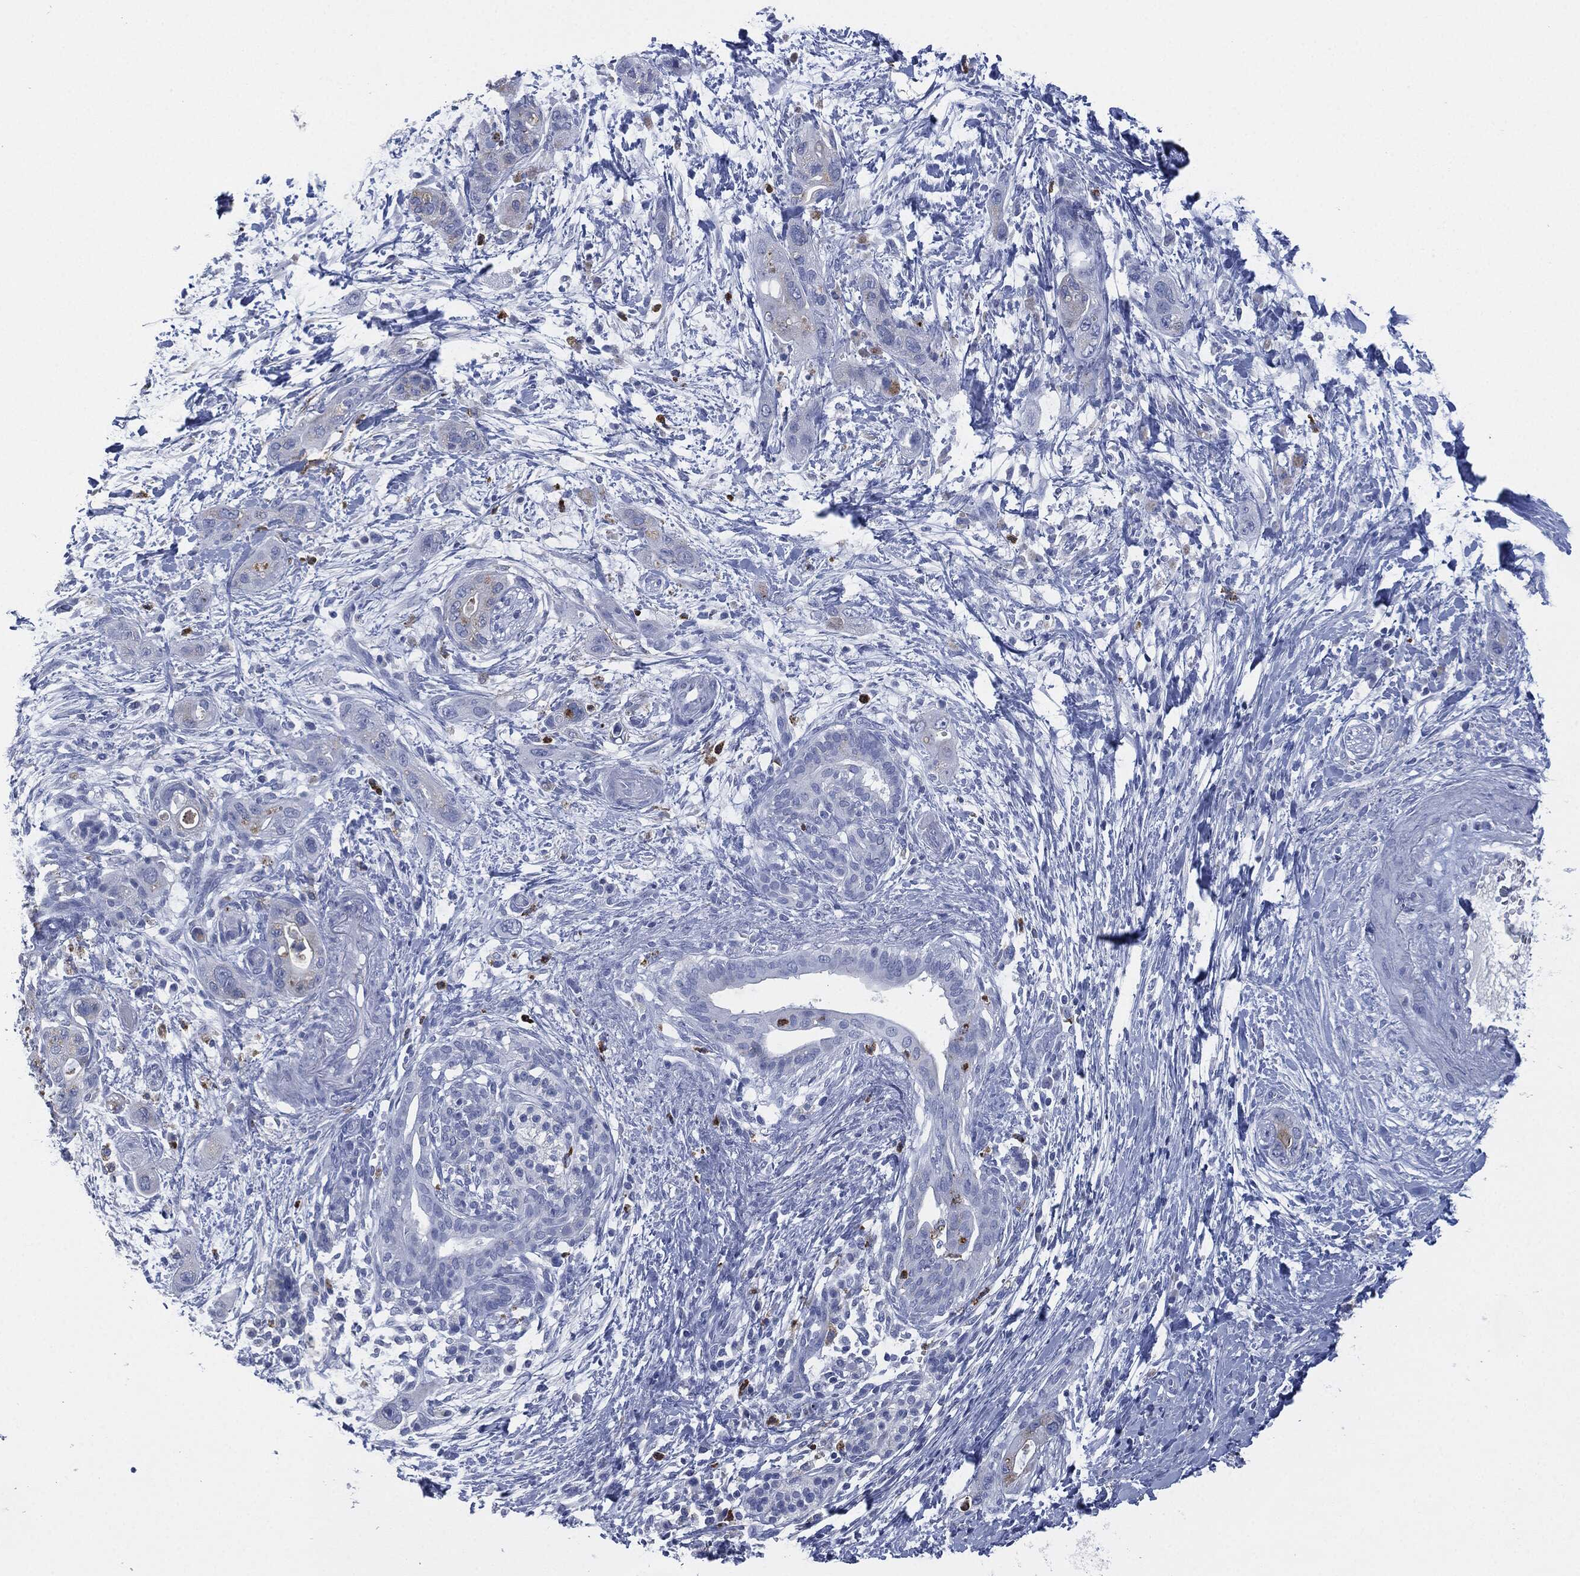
{"staining": {"intensity": "negative", "quantity": "none", "location": "none"}, "tissue": "pancreatic cancer", "cell_type": "Tumor cells", "image_type": "cancer", "snomed": [{"axis": "morphology", "description": "Adenocarcinoma, NOS"}, {"axis": "topography", "description": "Pancreas"}], "caption": "An image of human adenocarcinoma (pancreatic) is negative for staining in tumor cells.", "gene": "CEACAM8", "patient": {"sex": "male", "age": 44}}